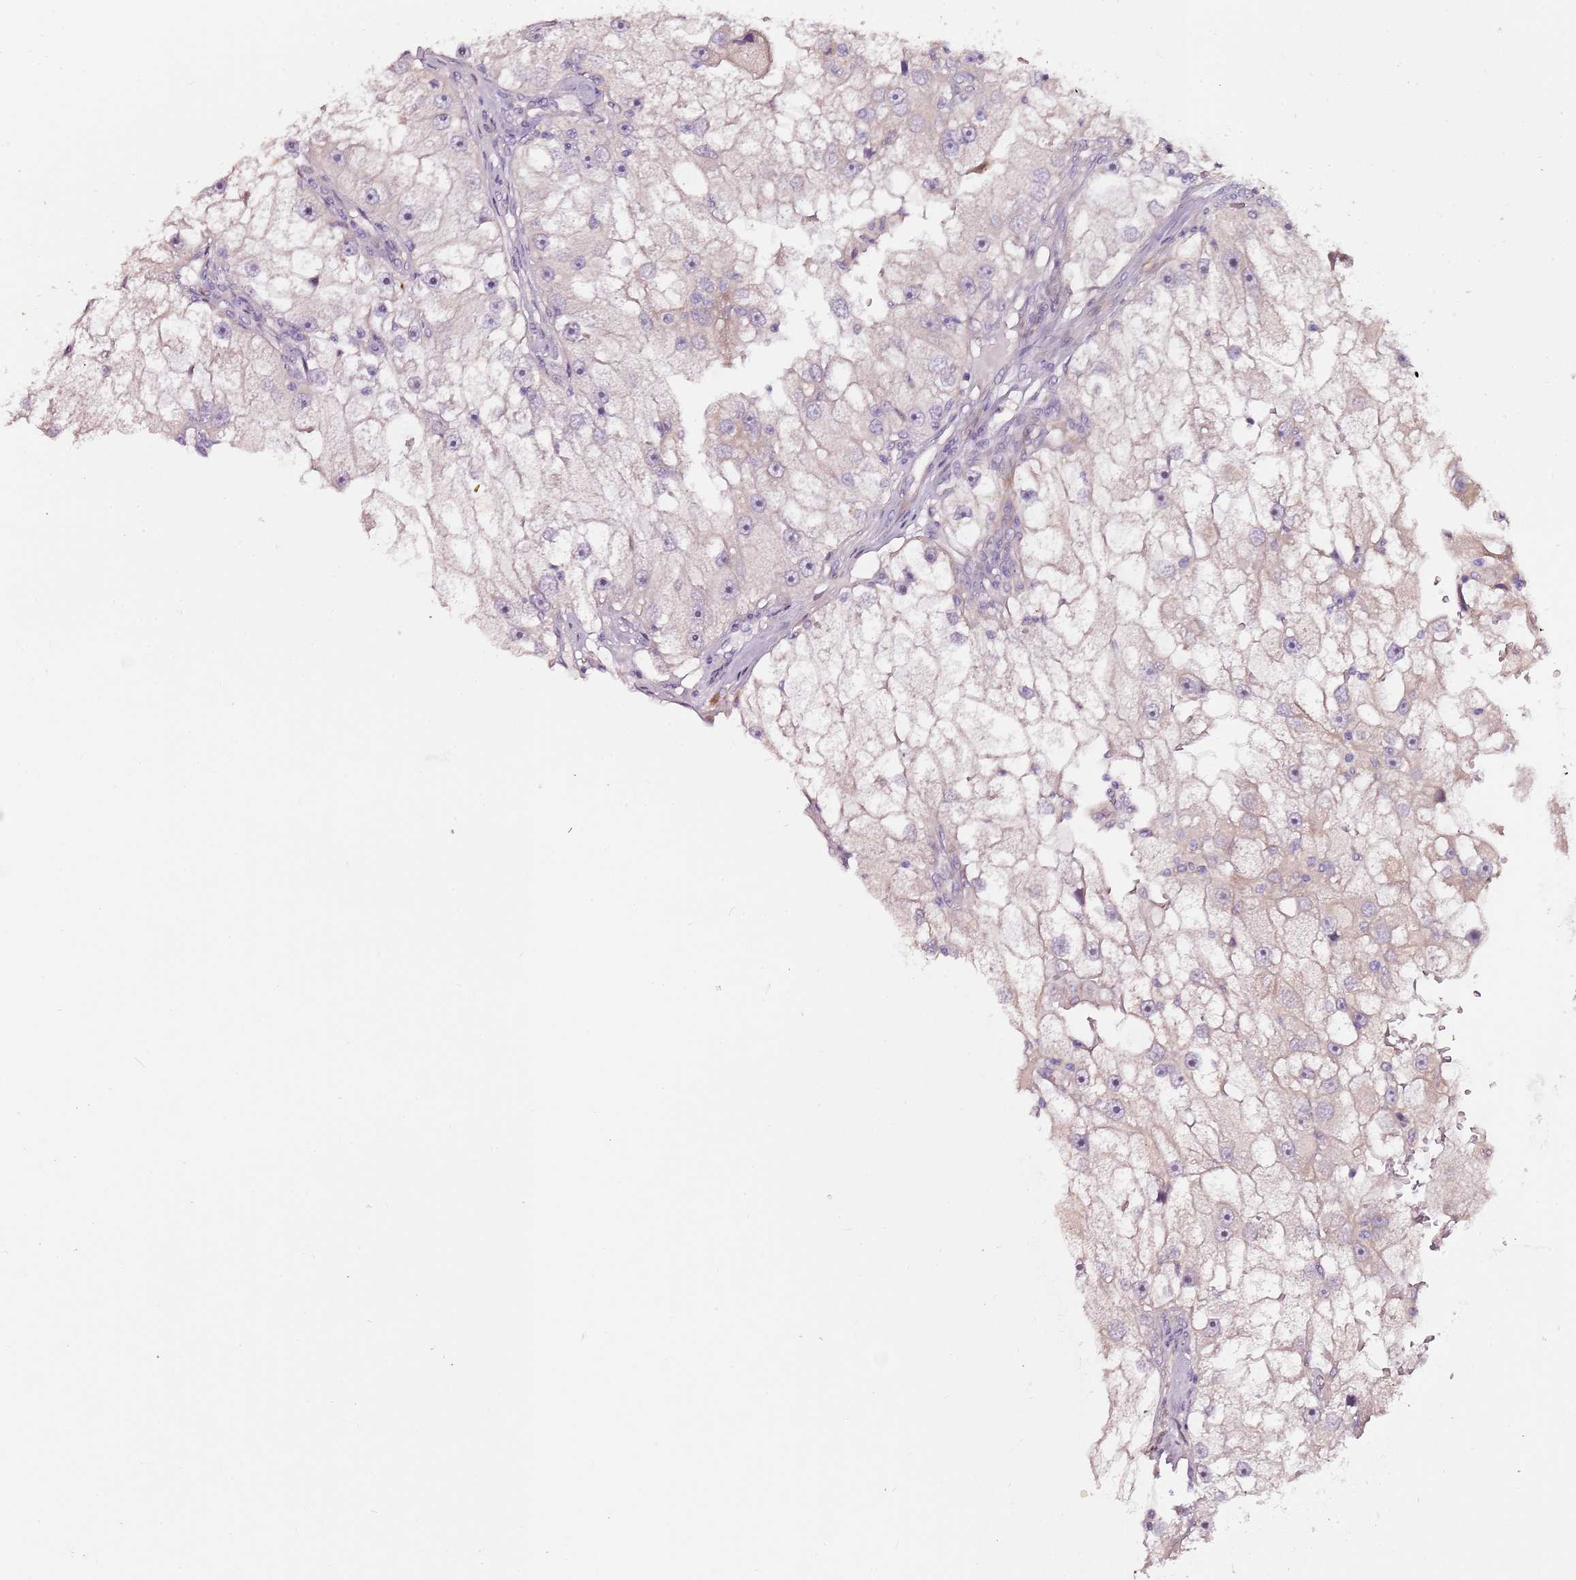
{"staining": {"intensity": "negative", "quantity": "none", "location": "none"}, "tissue": "renal cancer", "cell_type": "Tumor cells", "image_type": "cancer", "snomed": [{"axis": "morphology", "description": "Adenocarcinoma, NOS"}, {"axis": "topography", "description": "Kidney"}], "caption": "This is a image of IHC staining of renal cancer (adenocarcinoma), which shows no staining in tumor cells. (Stains: DAB IHC with hematoxylin counter stain, Microscopy: brightfield microscopy at high magnification).", "gene": "NKX2-3", "patient": {"sex": "male", "age": 63}}